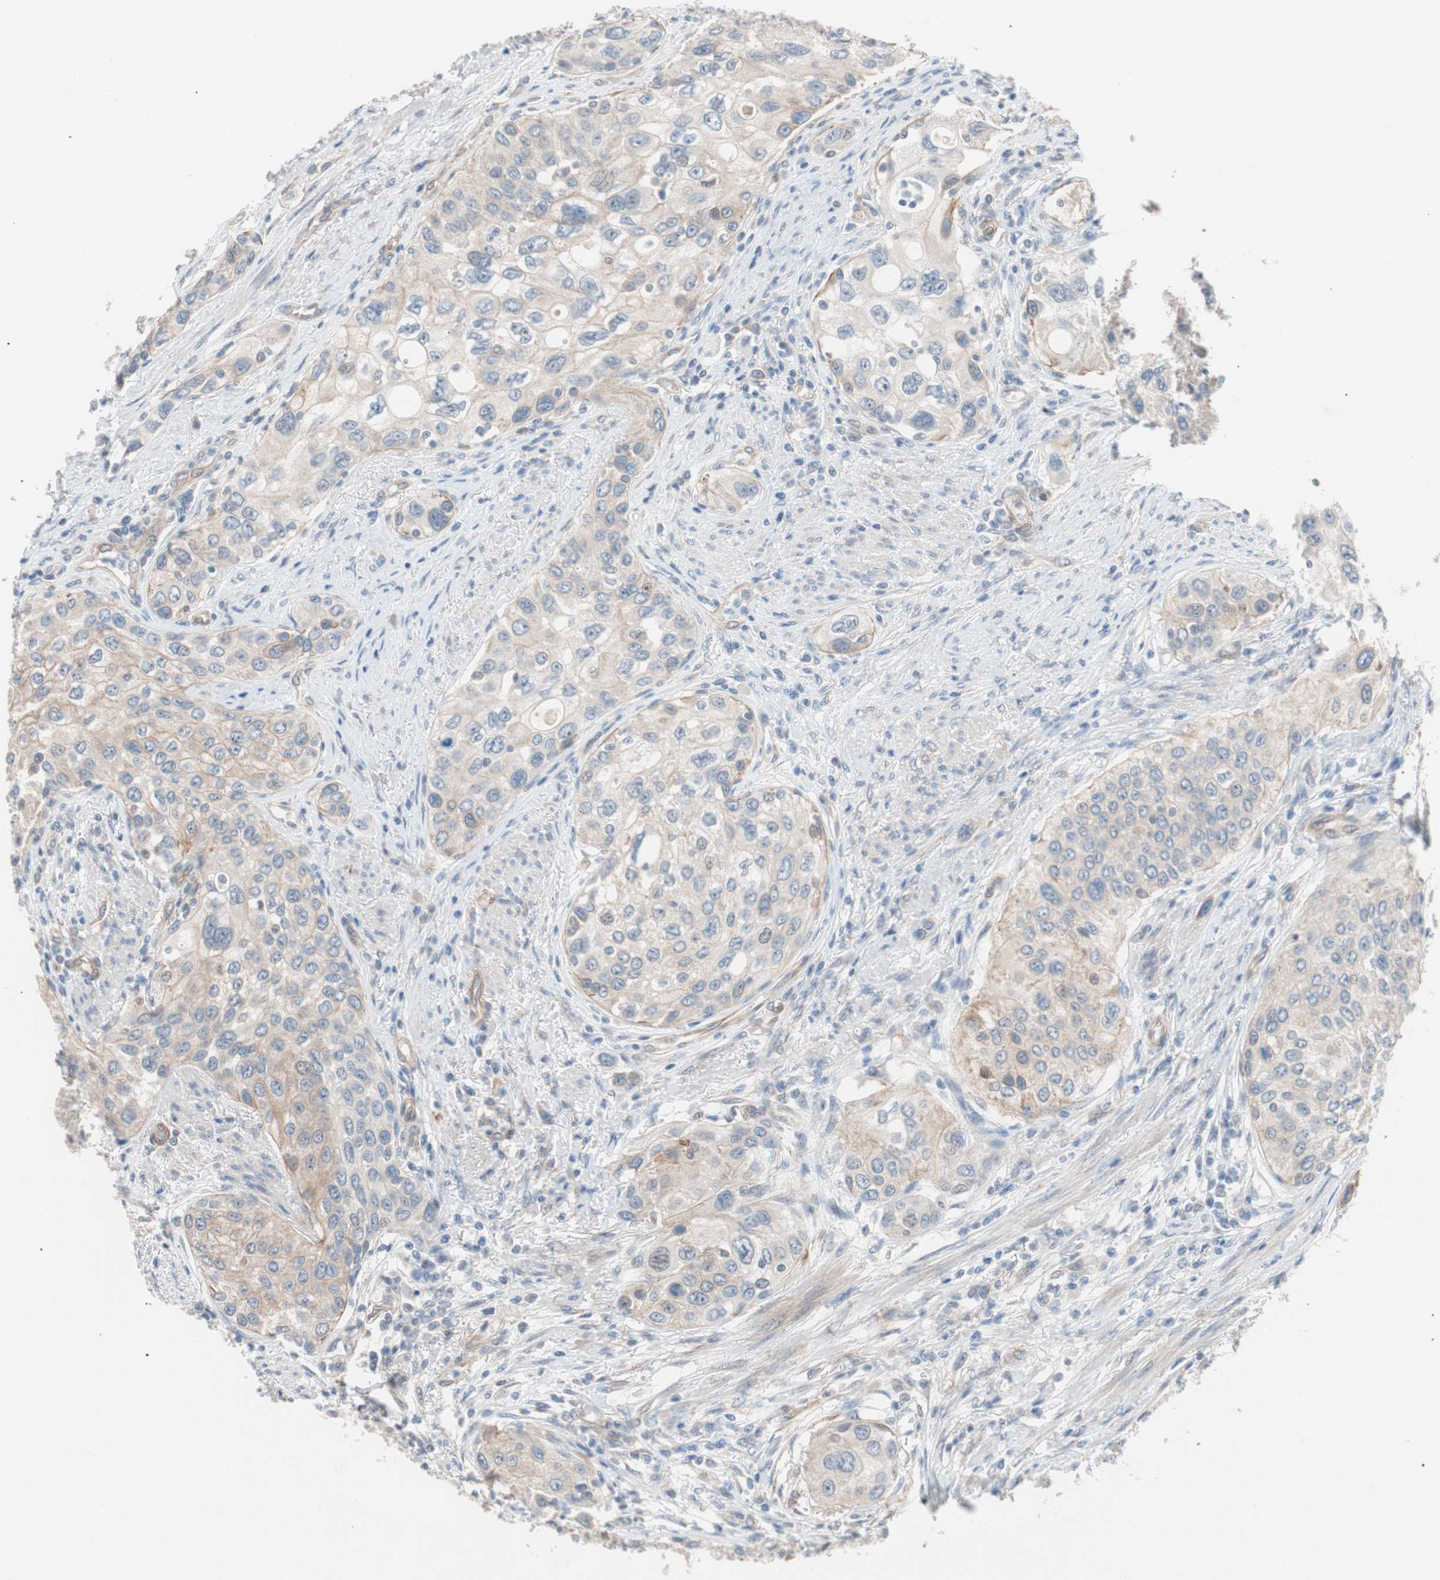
{"staining": {"intensity": "weak", "quantity": "25%-75%", "location": "cytoplasmic/membranous"}, "tissue": "urothelial cancer", "cell_type": "Tumor cells", "image_type": "cancer", "snomed": [{"axis": "morphology", "description": "Urothelial carcinoma, High grade"}, {"axis": "topography", "description": "Urinary bladder"}], "caption": "Protein analysis of urothelial cancer tissue shows weak cytoplasmic/membranous expression in approximately 25%-75% of tumor cells.", "gene": "SMG1", "patient": {"sex": "female", "age": 56}}